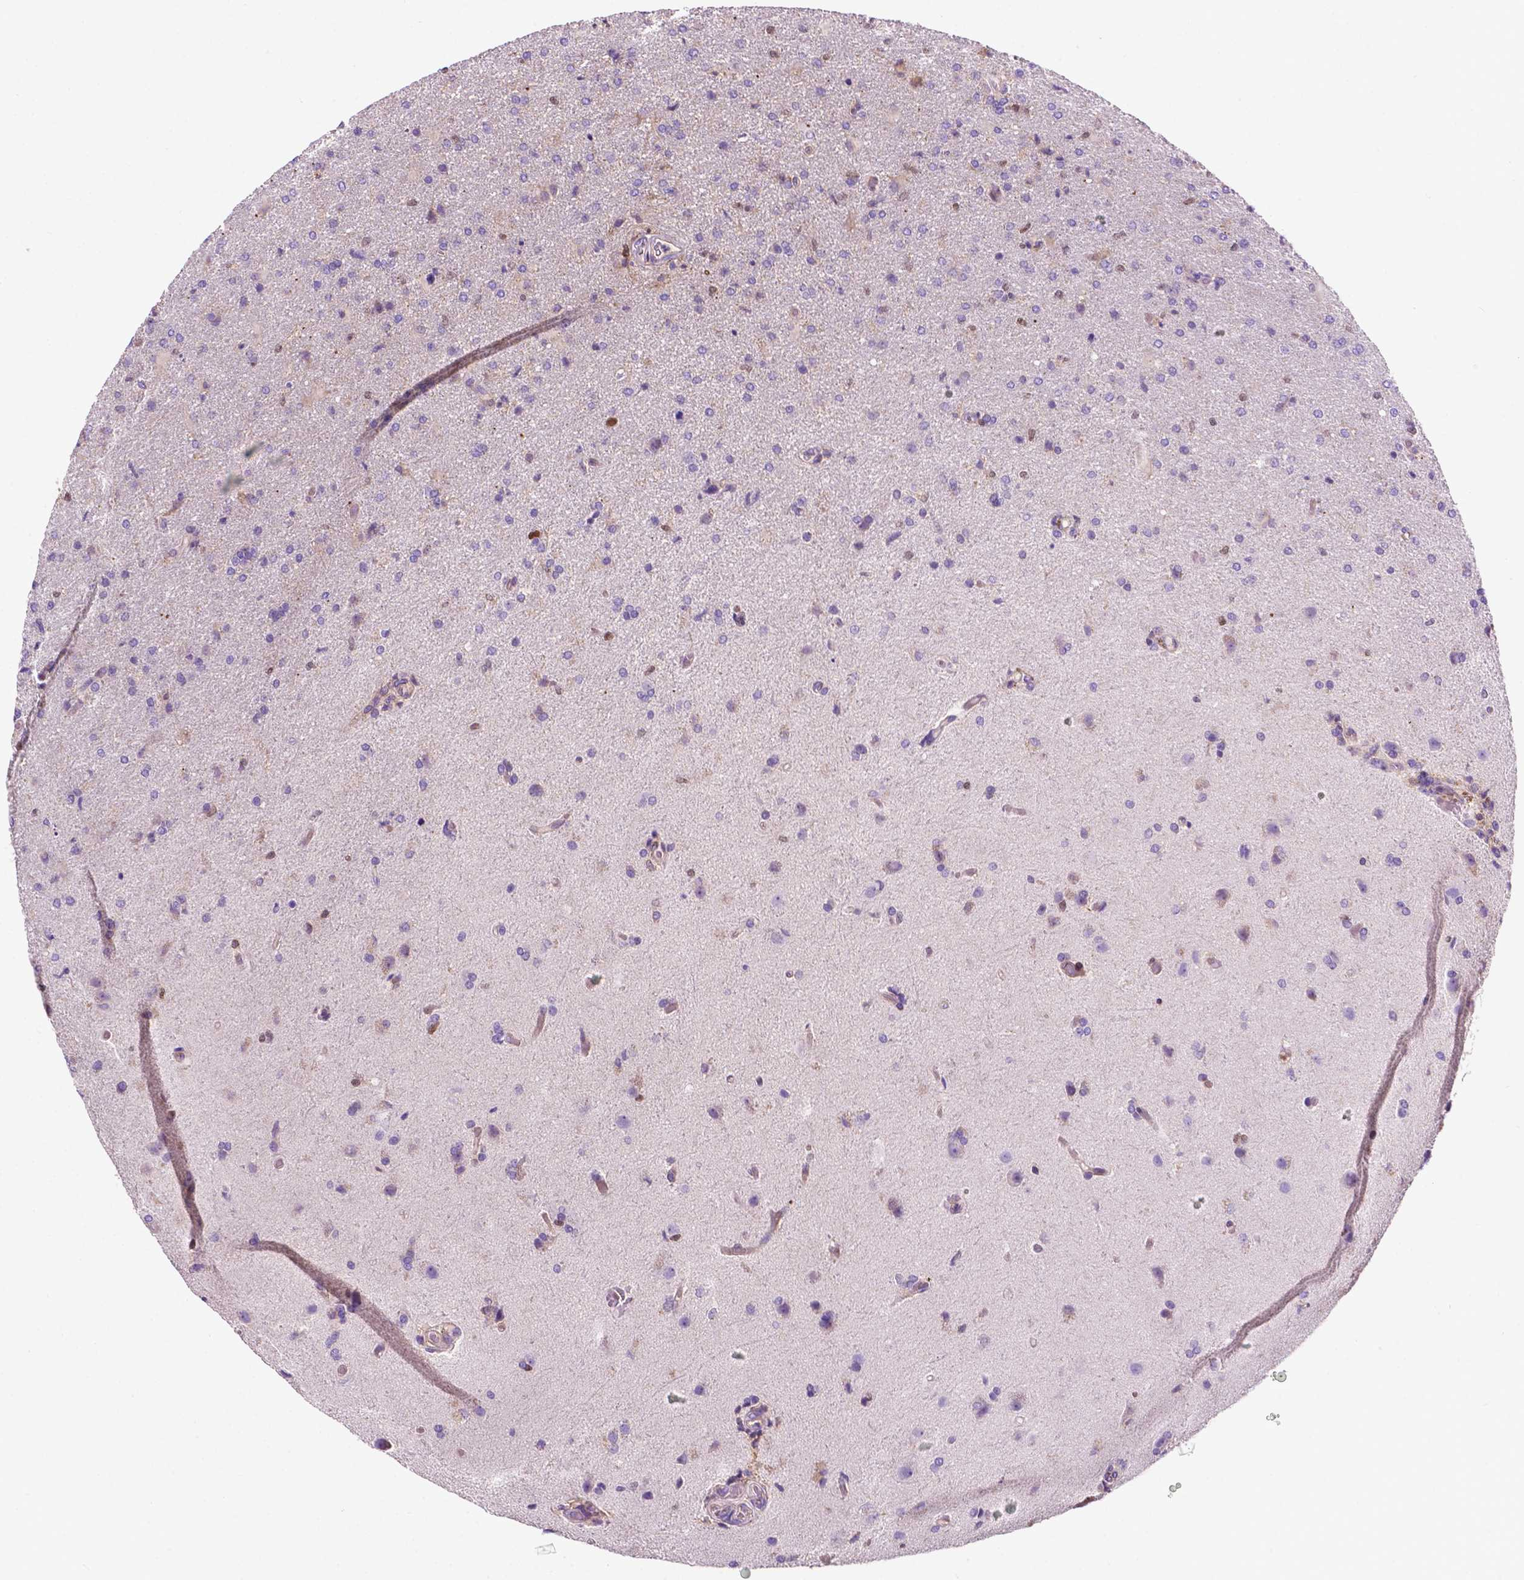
{"staining": {"intensity": "negative", "quantity": "none", "location": "none"}, "tissue": "glioma", "cell_type": "Tumor cells", "image_type": "cancer", "snomed": [{"axis": "morphology", "description": "Glioma, malignant, High grade"}, {"axis": "topography", "description": "Brain"}], "caption": "Malignant glioma (high-grade) was stained to show a protein in brown. There is no significant expression in tumor cells. The staining is performed using DAB brown chromogen with nuclei counter-stained in using hematoxylin.", "gene": "DCN", "patient": {"sex": "male", "age": 68}}